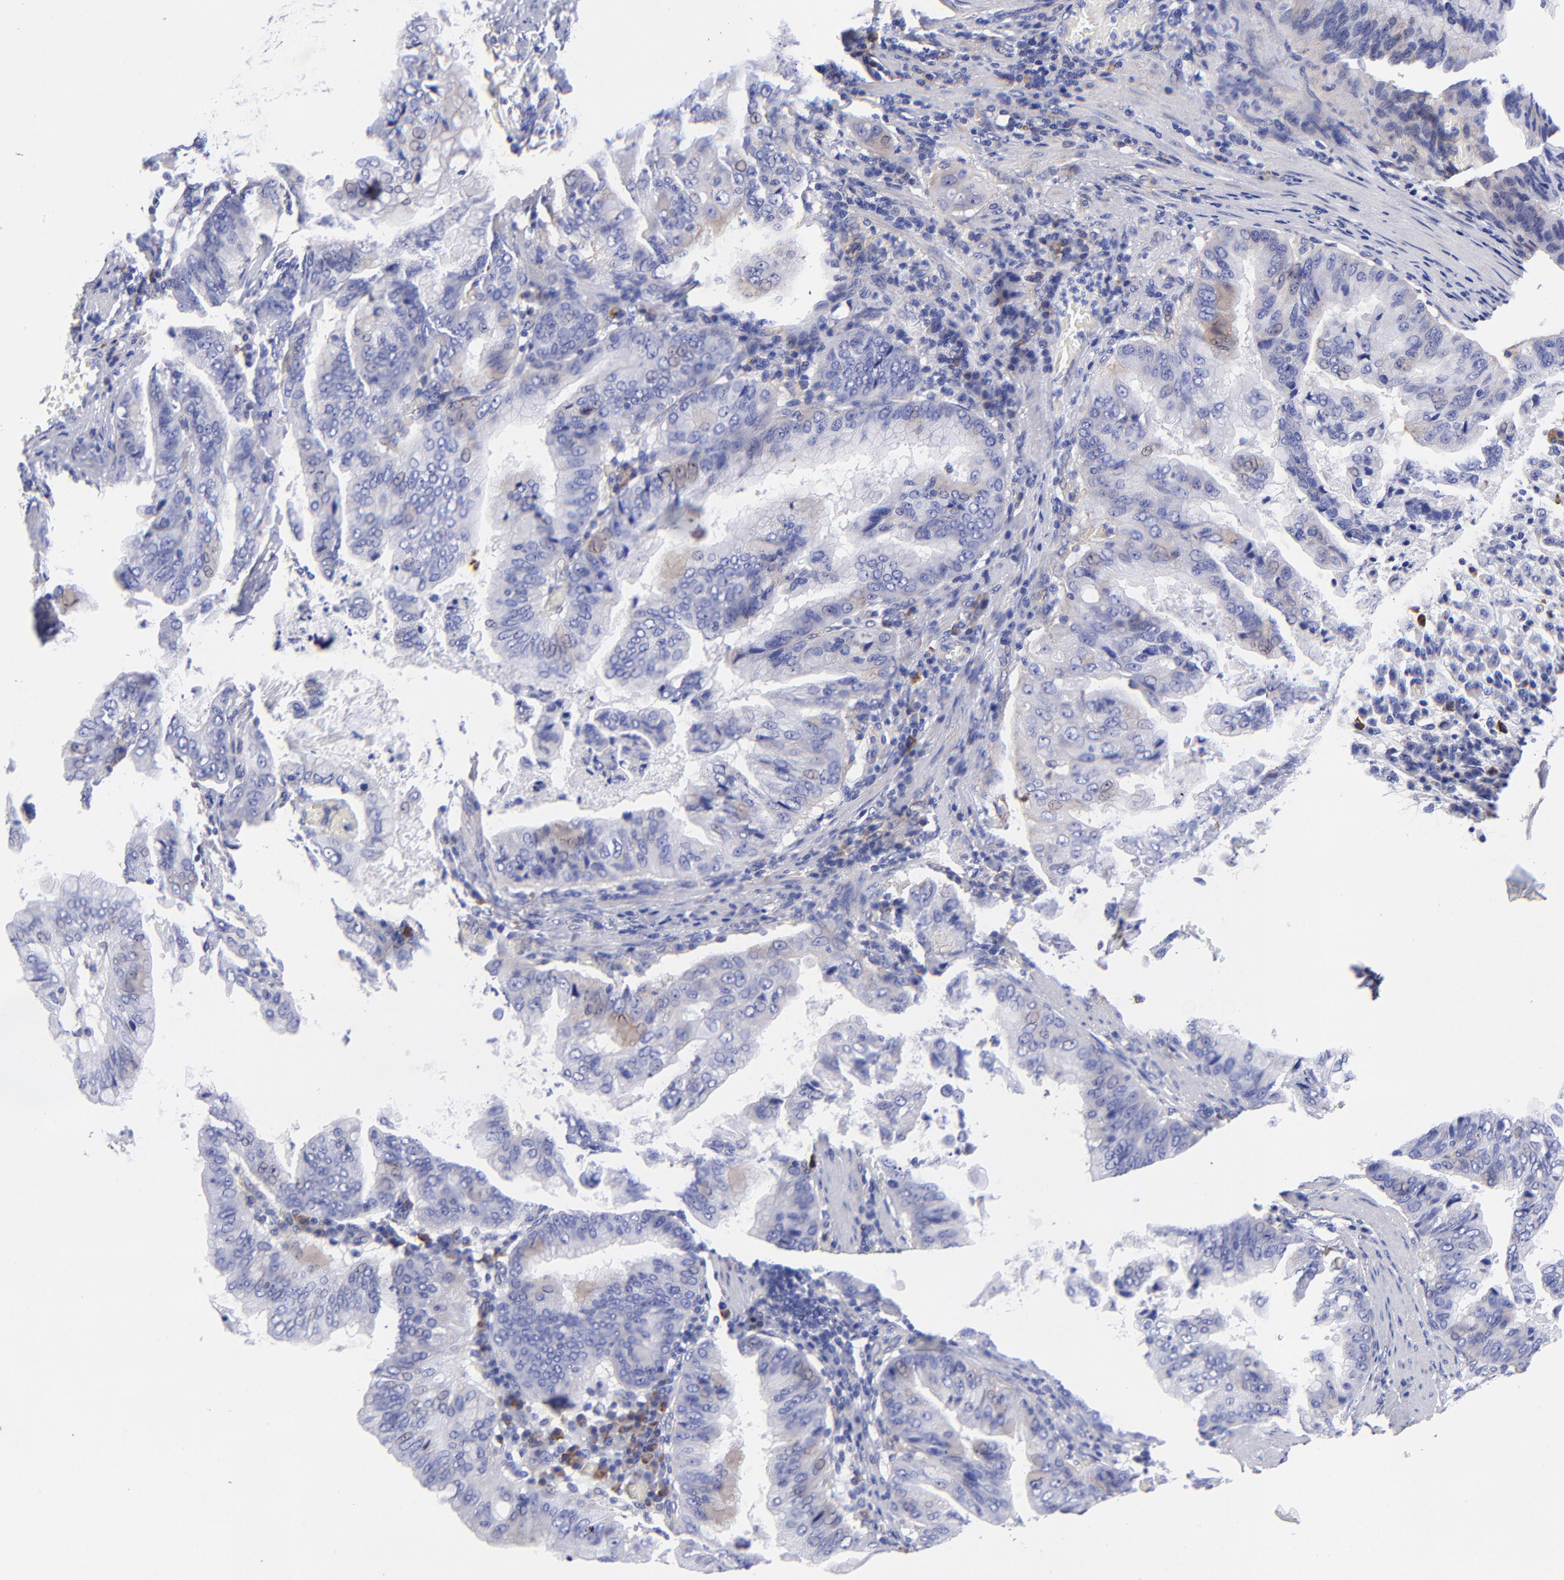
{"staining": {"intensity": "negative", "quantity": "none", "location": "none"}, "tissue": "stomach cancer", "cell_type": "Tumor cells", "image_type": "cancer", "snomed": [{"axis": "morphology", "description": "Adenocarcinoma, NOS"}, {"axis": "topography", "description": "Stomach, upper"}], "caption": "Immunohistochemical staining of stomach cancer demonstrates no significant positivity in tumor cells.", "gene": "PPFIBP1", "patient": {"sex": "male", "age": 80}}